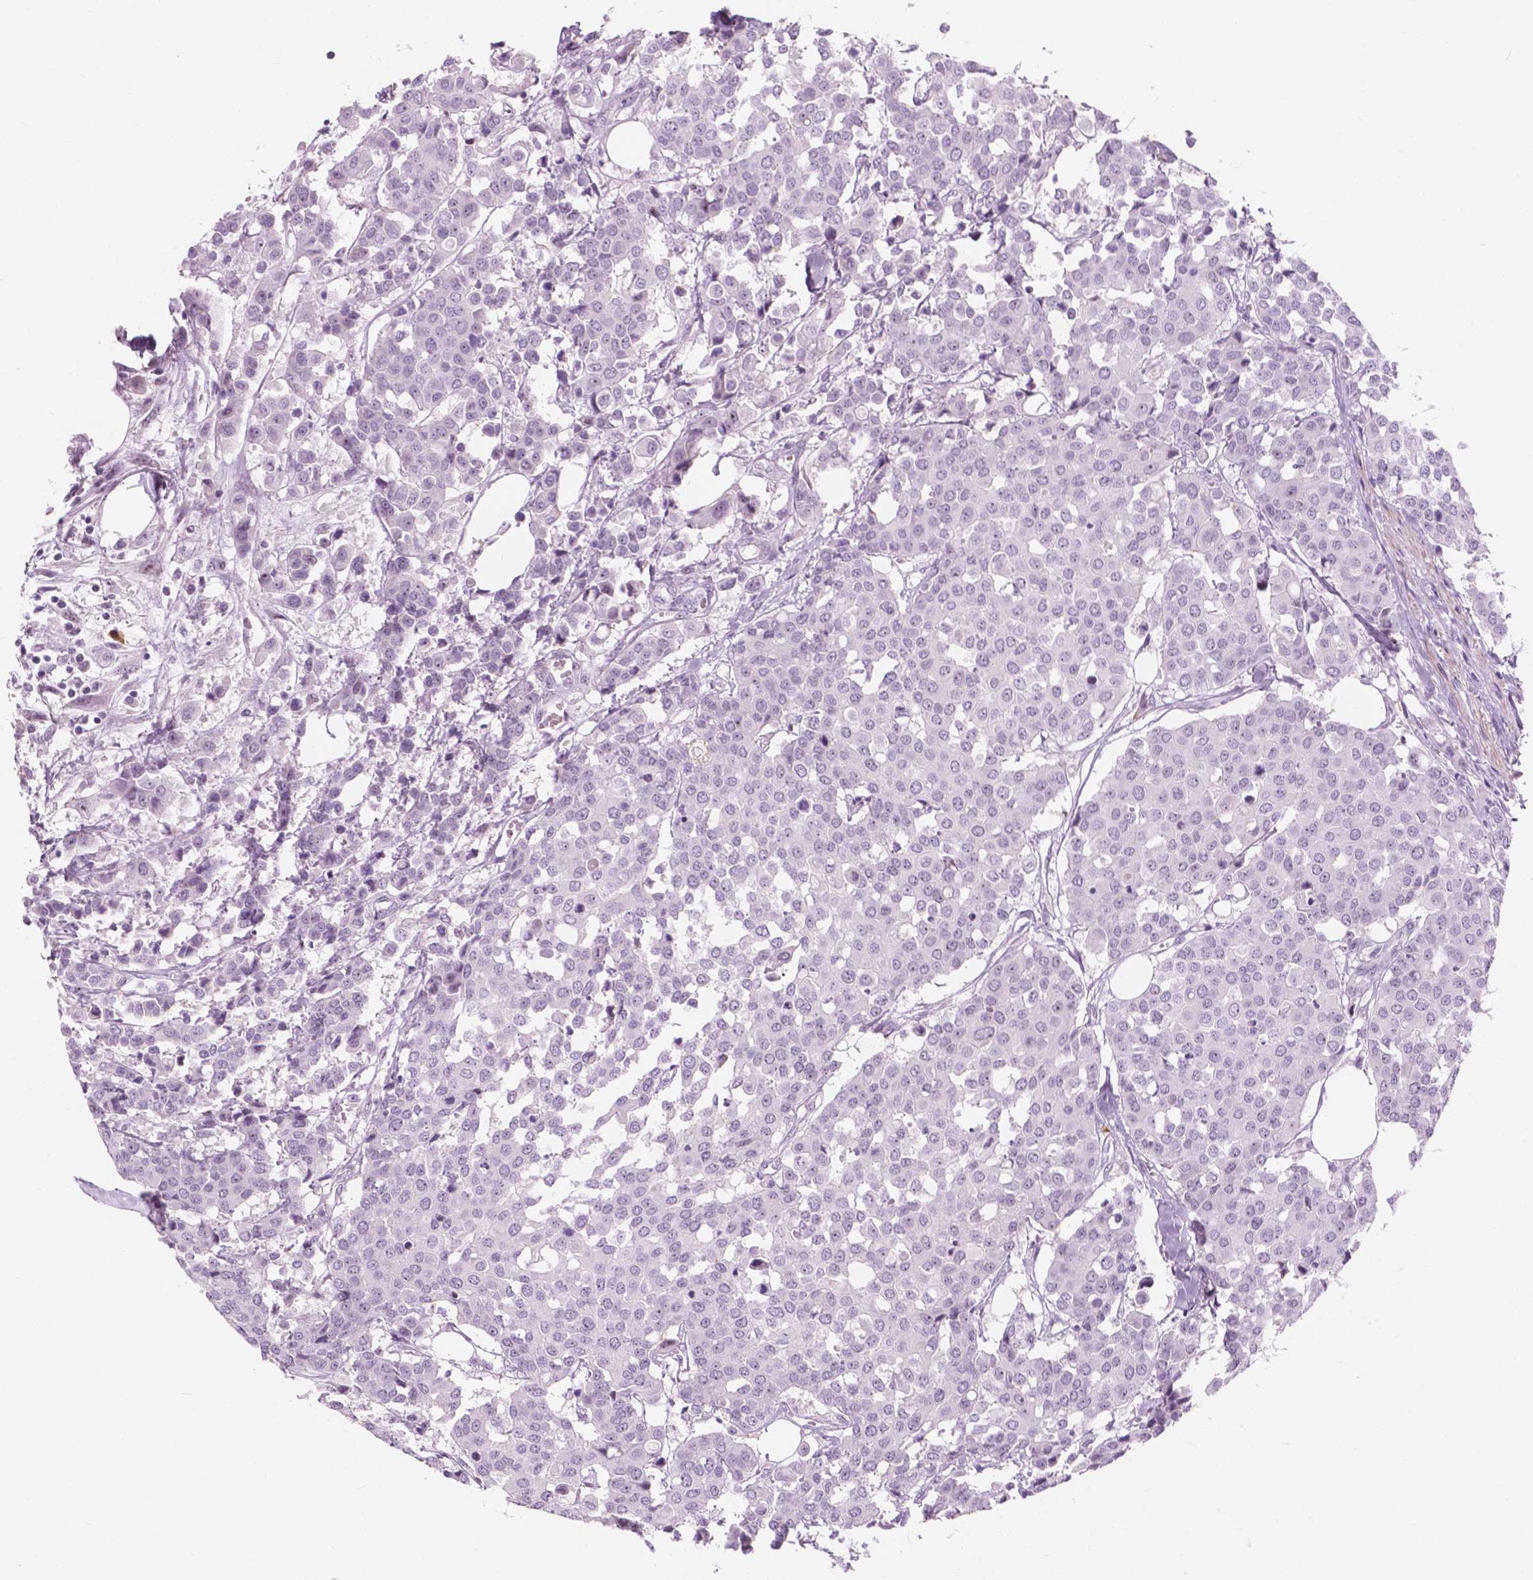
{"staining": {"intensity": "negative", "quantity": "none", "location": "none"}, "tissue": "carcinoid", "cell_type": "Tumor cells", "image_type": "cancer", "snomed": [{"axis": "morphology", "description": "Carcinoid, malignant, NOS"}, {"axis": "topography", "description": "Colon"}], "caption": "Immunohistochemical staining of carcinoid (malignant) shows no significant positivity in tumor cells.", "gene": "ZNF853", "patient": {"sex": "male", "age": 81}}